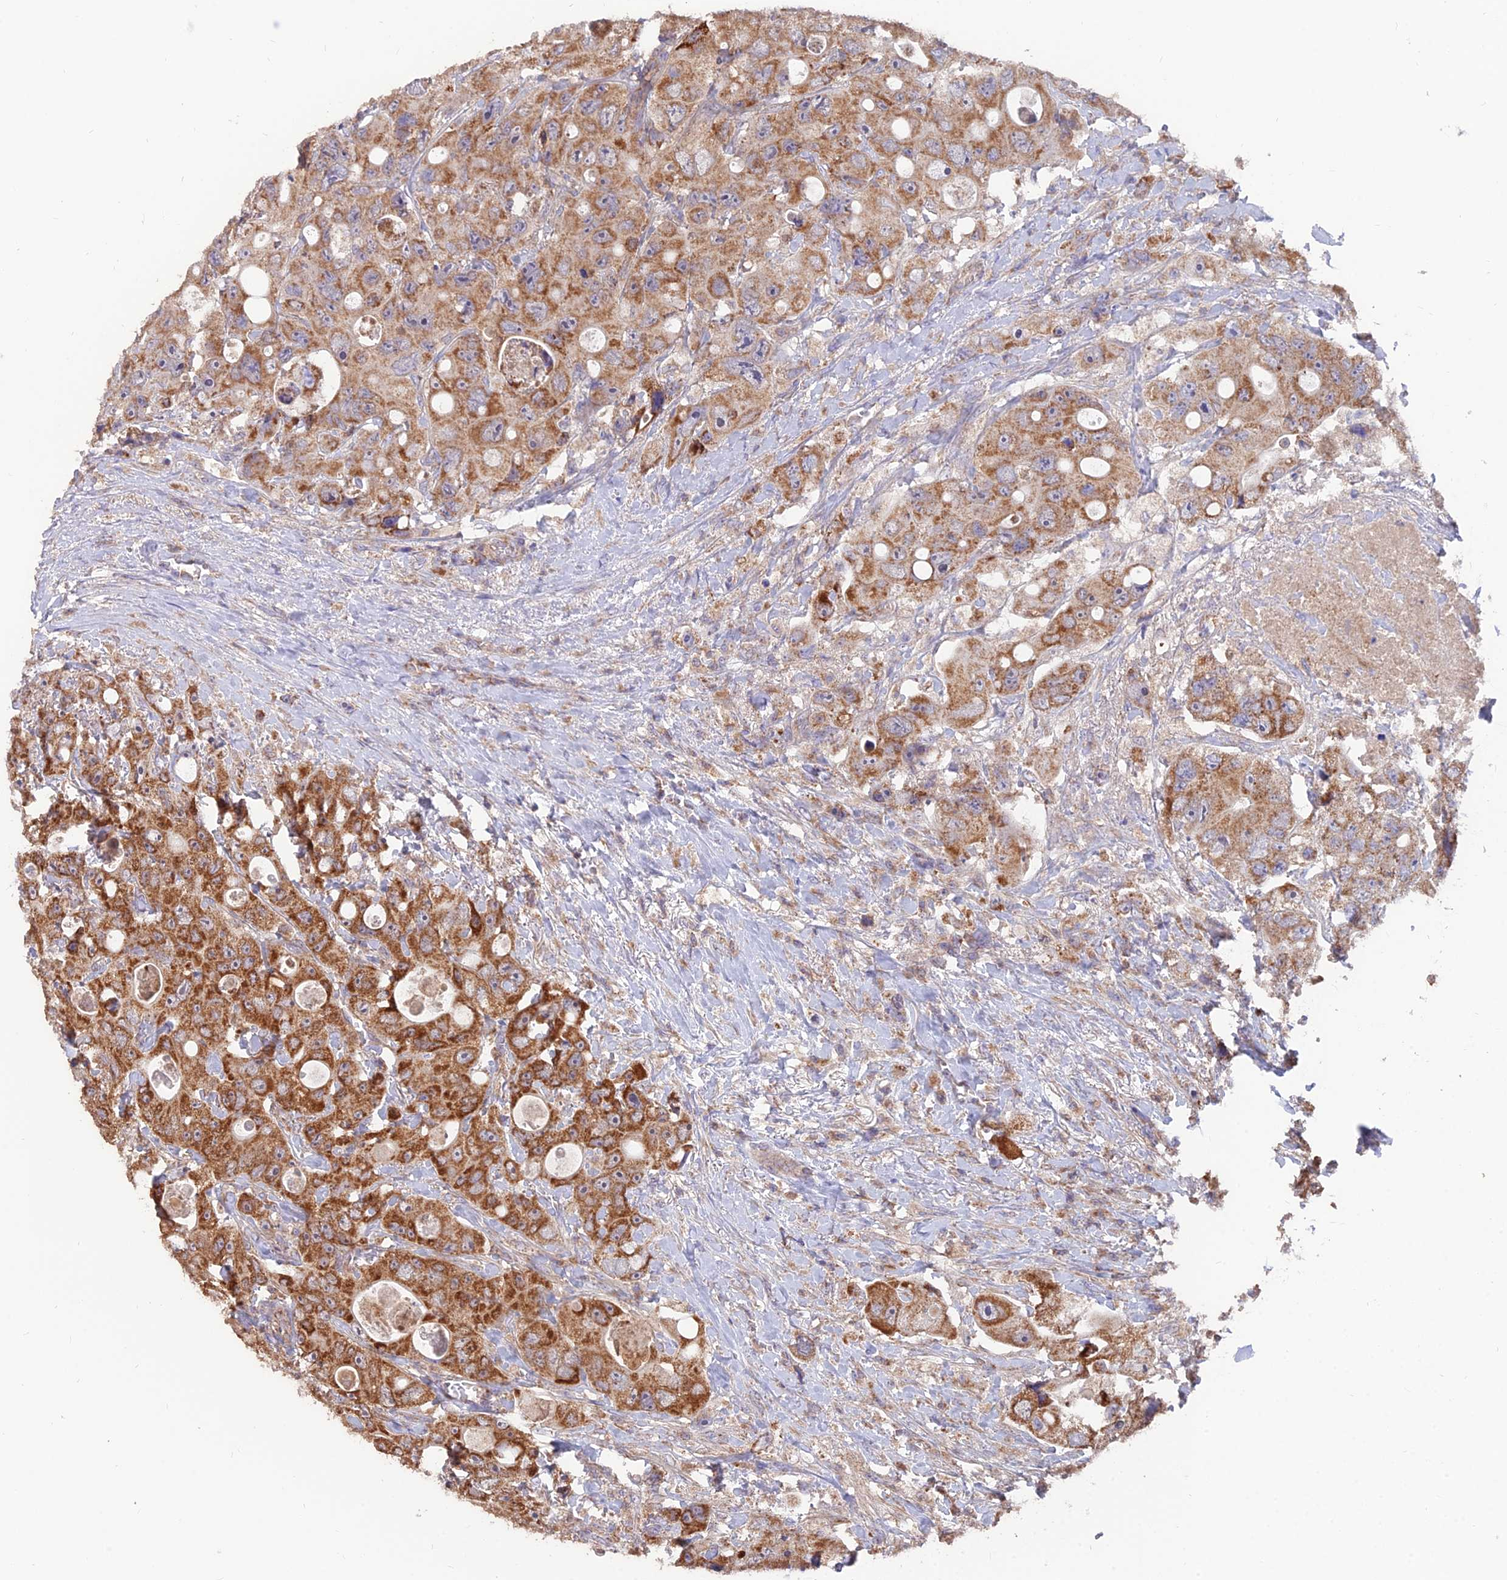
{"staining": {"intensity": "strong", "quantity": ">75%", "location": "cytoplasmic/membranous"}, "tissue": "colorectal cancer", "cell_type": "Tumor cells", "image_type": "cancer", "snomed": [{"axis": "morphology", "description": "Adenocarcinoma, NOS"}, {"axis": "topography", "description": "Colon"}], "caption": "The photomicrograph shows staining of colorectal cancer (adenocarcinoma), revealing strong cytoplasmic/membranous protein expression (brown color) within tumor cells.", "gene": "IFT22", "patient": {"sex": "female", "age": 46}}